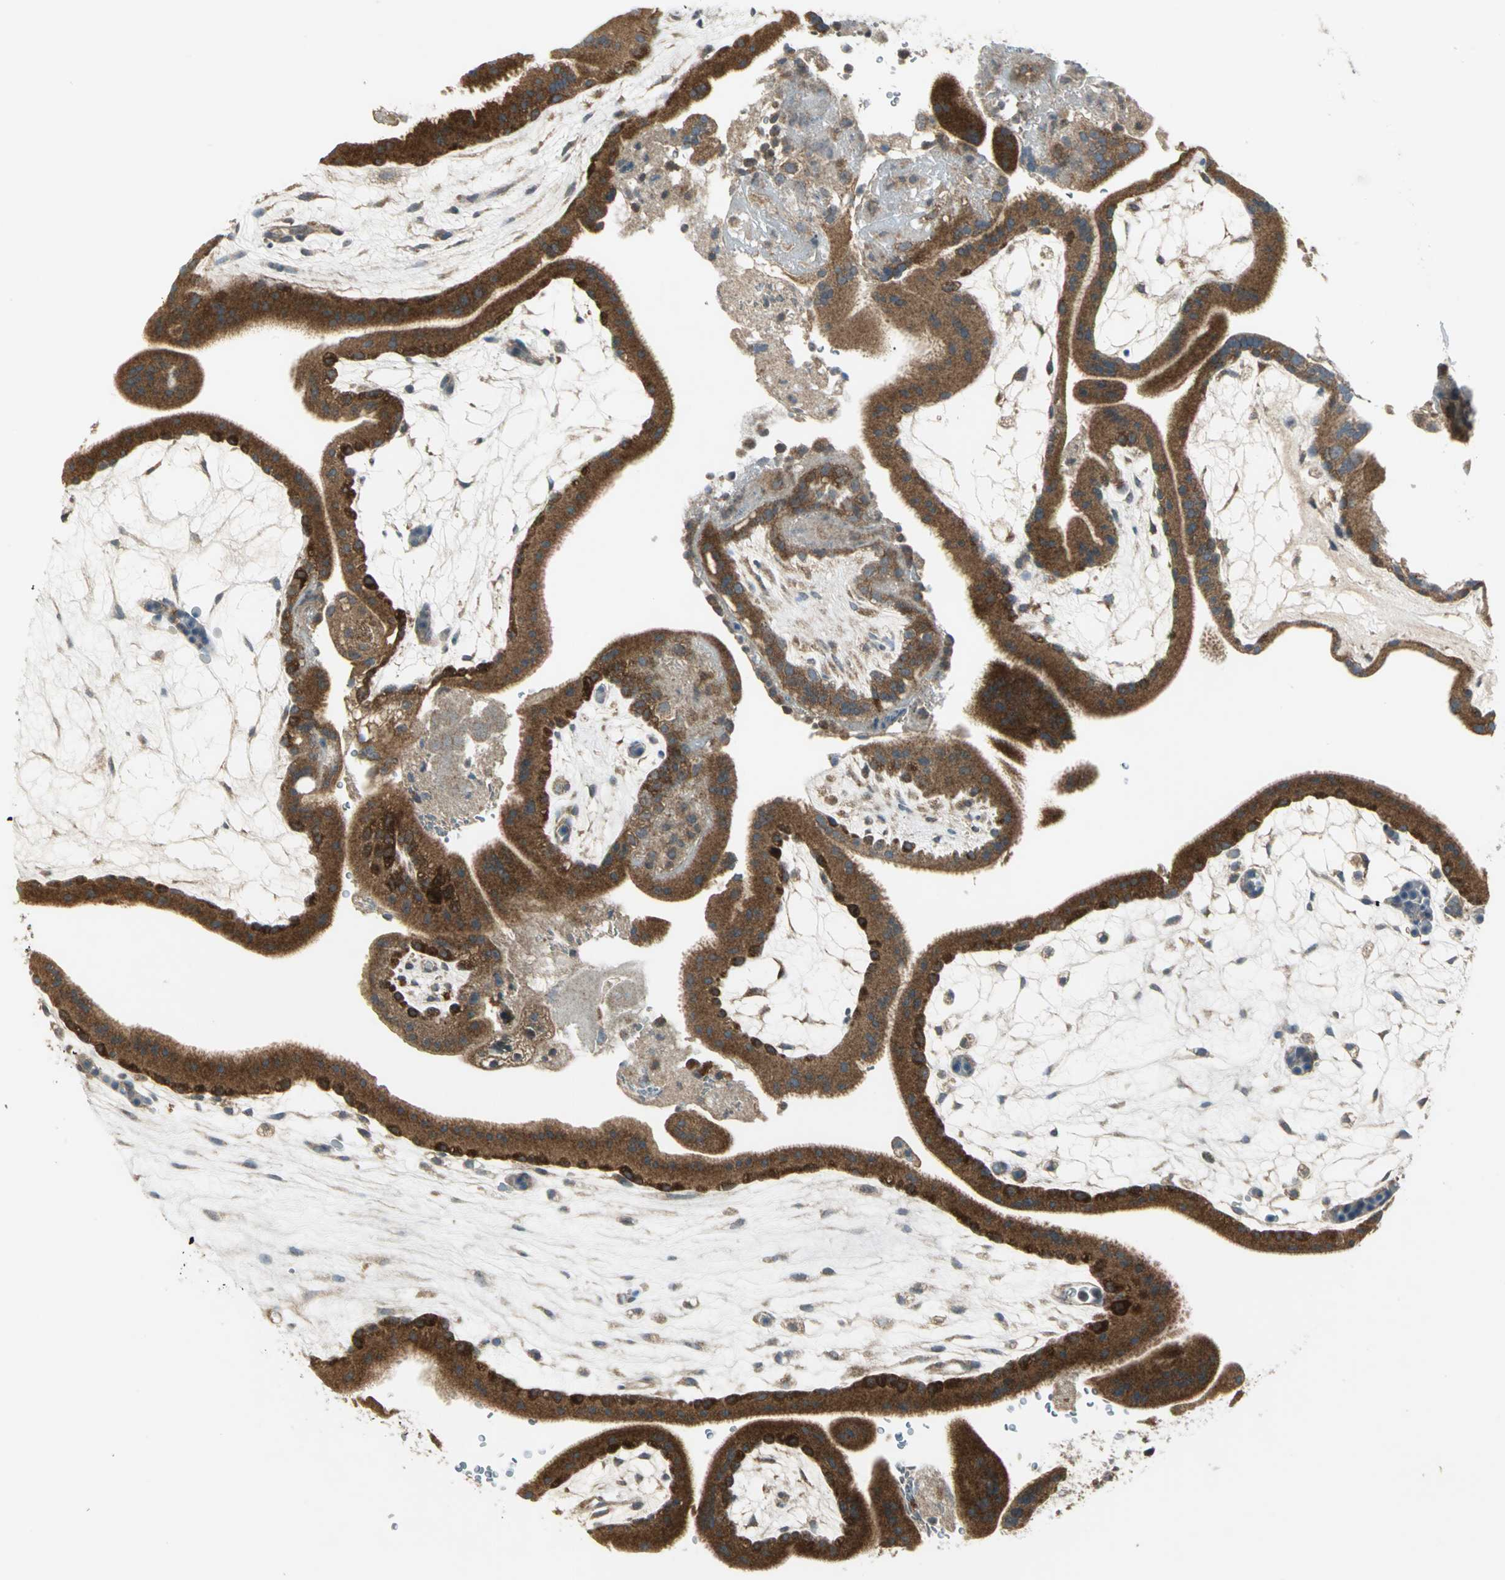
{"staining": {"intensity": "strong", "quantity": ">75%", "location": "cytoplasmic/membranous"}, "tissue": "placenta", "cell_type": "Trophoblastic cells", "image_type": "normal", "snomed": [{"axis": "morphology", "description": "Normal tissue, NOS"}, {"axis": "topography", "description": "Placenta"}], "caption": "Trophoblastic cells show high levels of strong cytoplasmic/membranous staining in approximately >75% of cells in unremarkable human placenta.", "gene": "MAPK8IP3", "patient": {"sex": "female", "age": 19}}